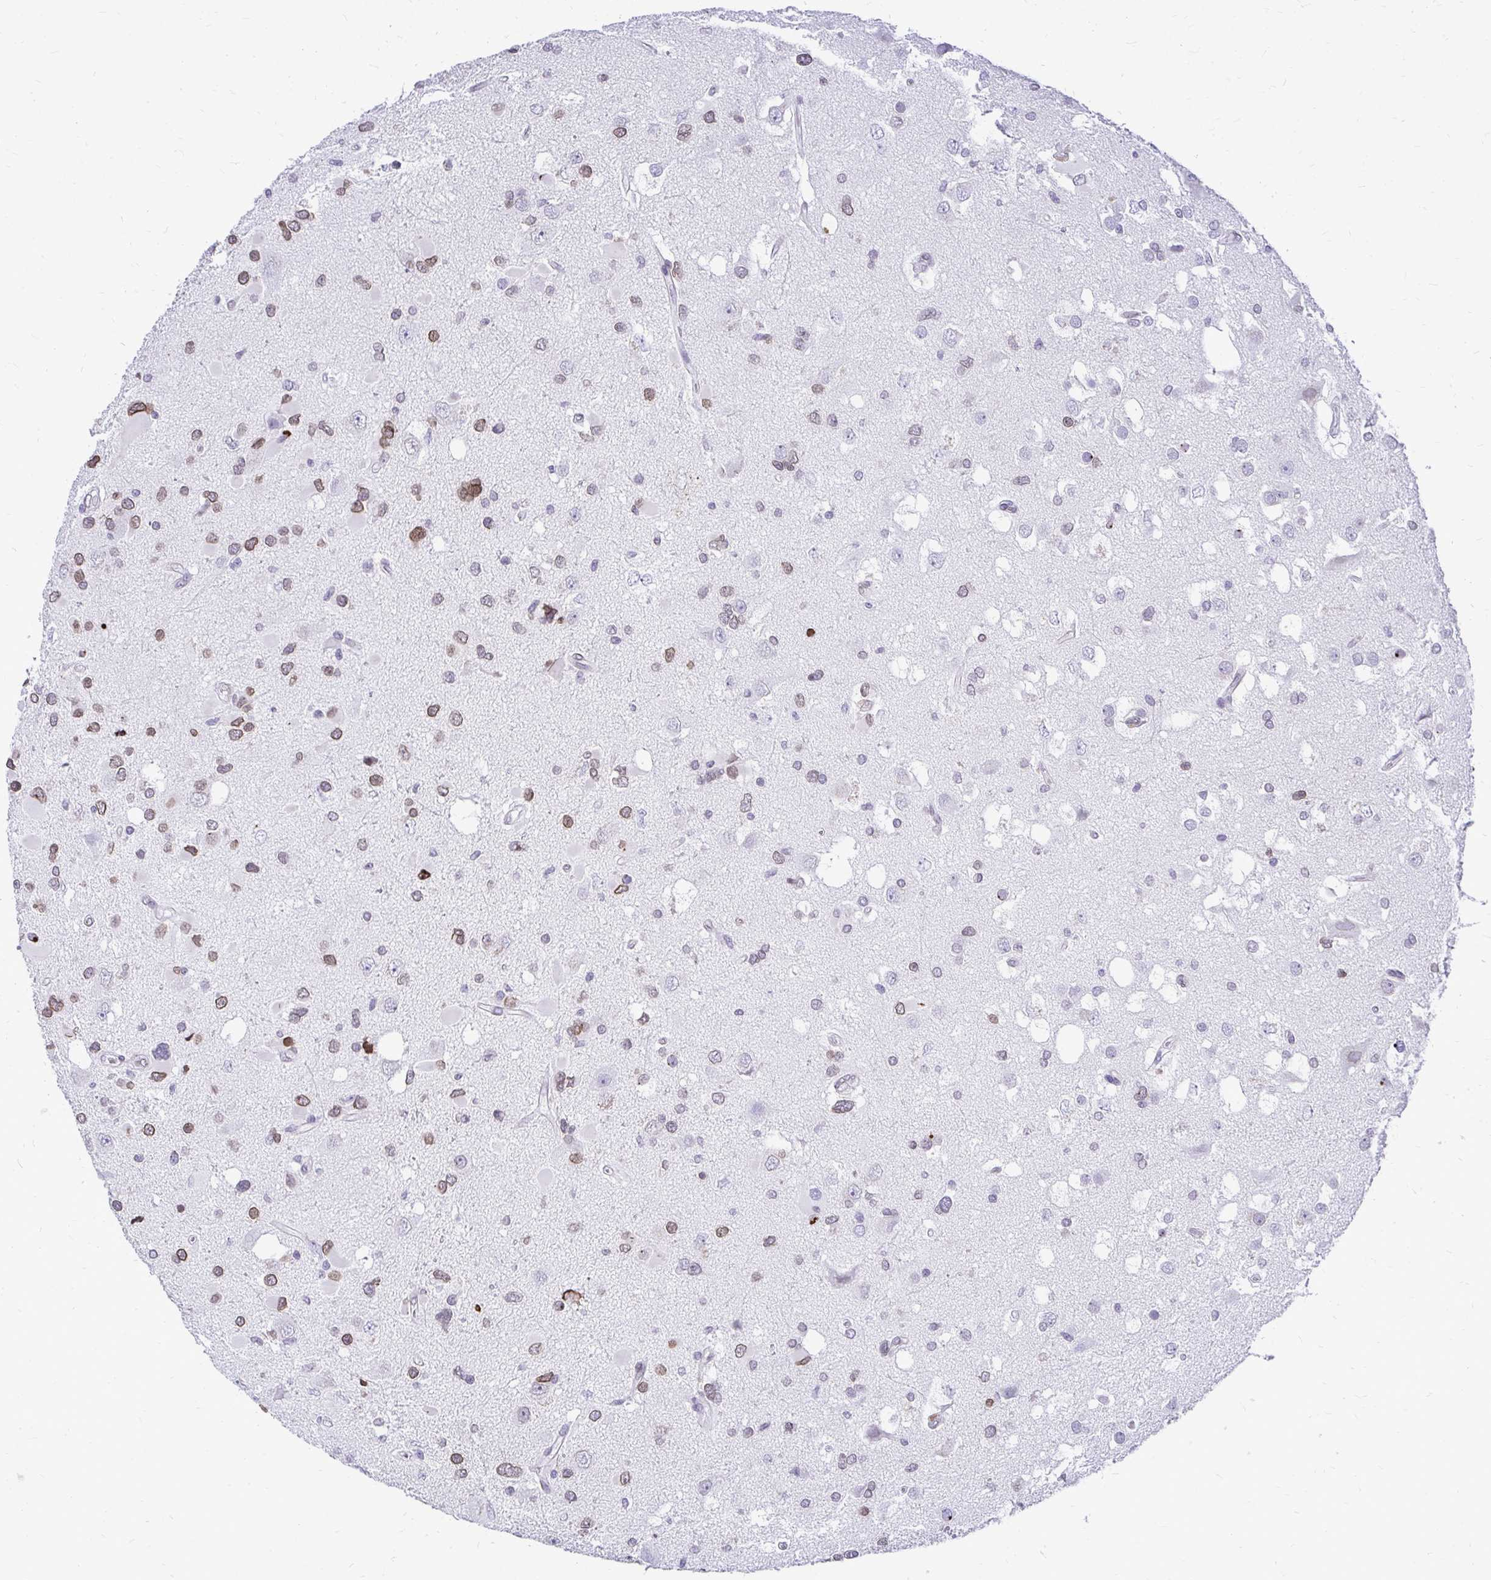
{"staining": {"intensity": "moderate", "quantity": "<25%", "location": "cytoplasmic/membranous,nuclear"}, "tissue": "glioma", "cell_type": "Tumor cells", "image_type": "cancer", "snomed": [{"axis": "morphology", "description": "Glioma, malignant, High grade"}, {"axis": "topography", "description": "Brain"}], "caption": "Immunohistochemistry (DAB) staining of glioma demonstrates moderate cytoplasmic/membranous and nuclear protein staining in about <25% of tumor cells.", "gene": "BANF1", "patient": {"sex": "male", "age": 53}}